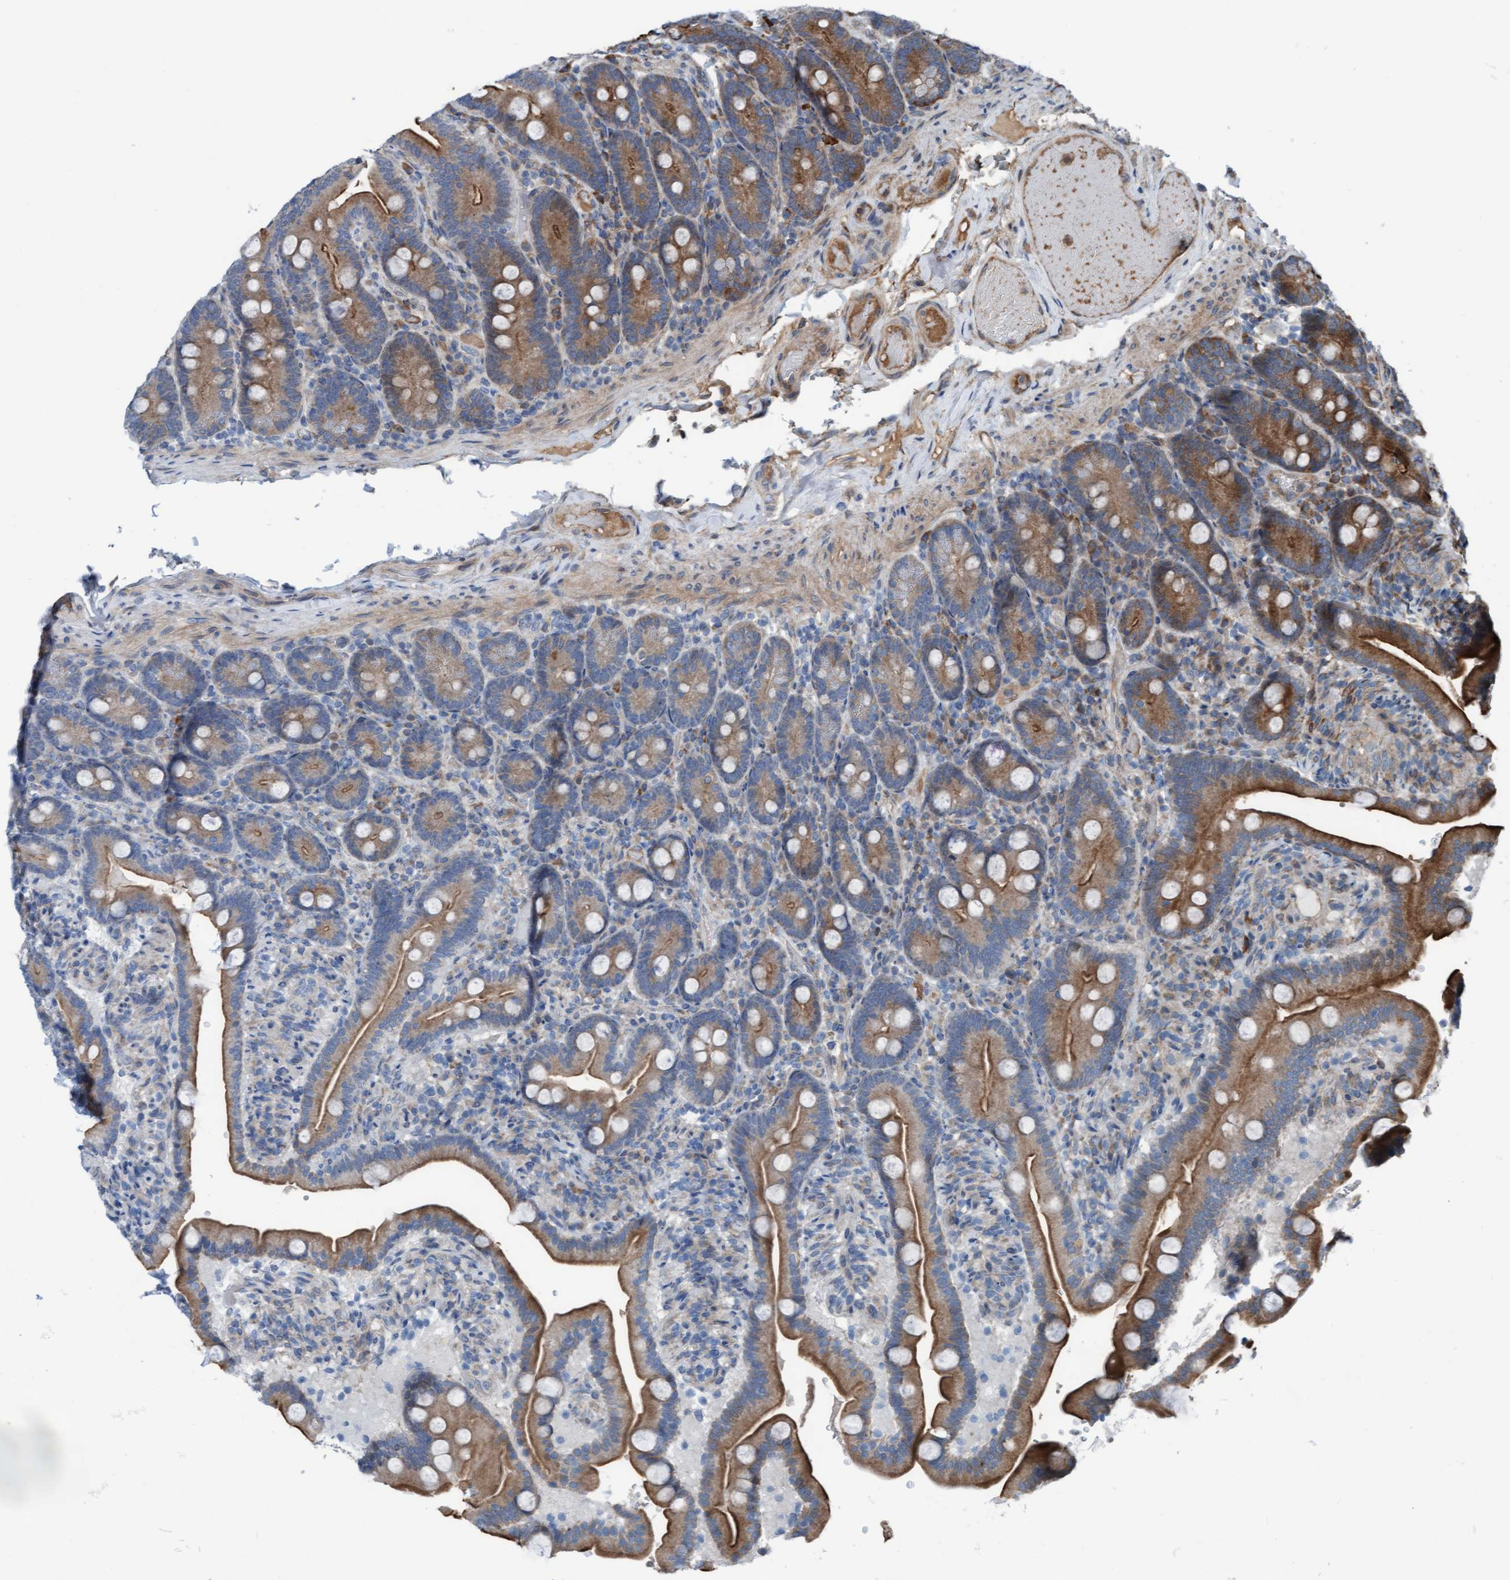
{"staining": {"intensity": "strong", "quantity": ">75%", "location": "cytoplasmic/membranous"}, "tissue": "duodenum", "cell_type": "Glandular cells", "image_type": "normal", "snomed": [{"axis": "morphology", "description": "Normal tissue, NOS"}, {"axis": "topography", "description": "Duodenum"}], "caption": "Protein expression by IHC demonstrates strong cytoplasmic/membranous staining in approximately >75% of glandular cells in unremarkable duodenum. The staining is performed using DAB (3,3'-diaminobenzidine) brown chromogen to label protein expression. The nuclei are counter-stained blue using hematoxylin.", "gene": "RAP1GAP2", "patient": {"sex": "male", "age": 54}}